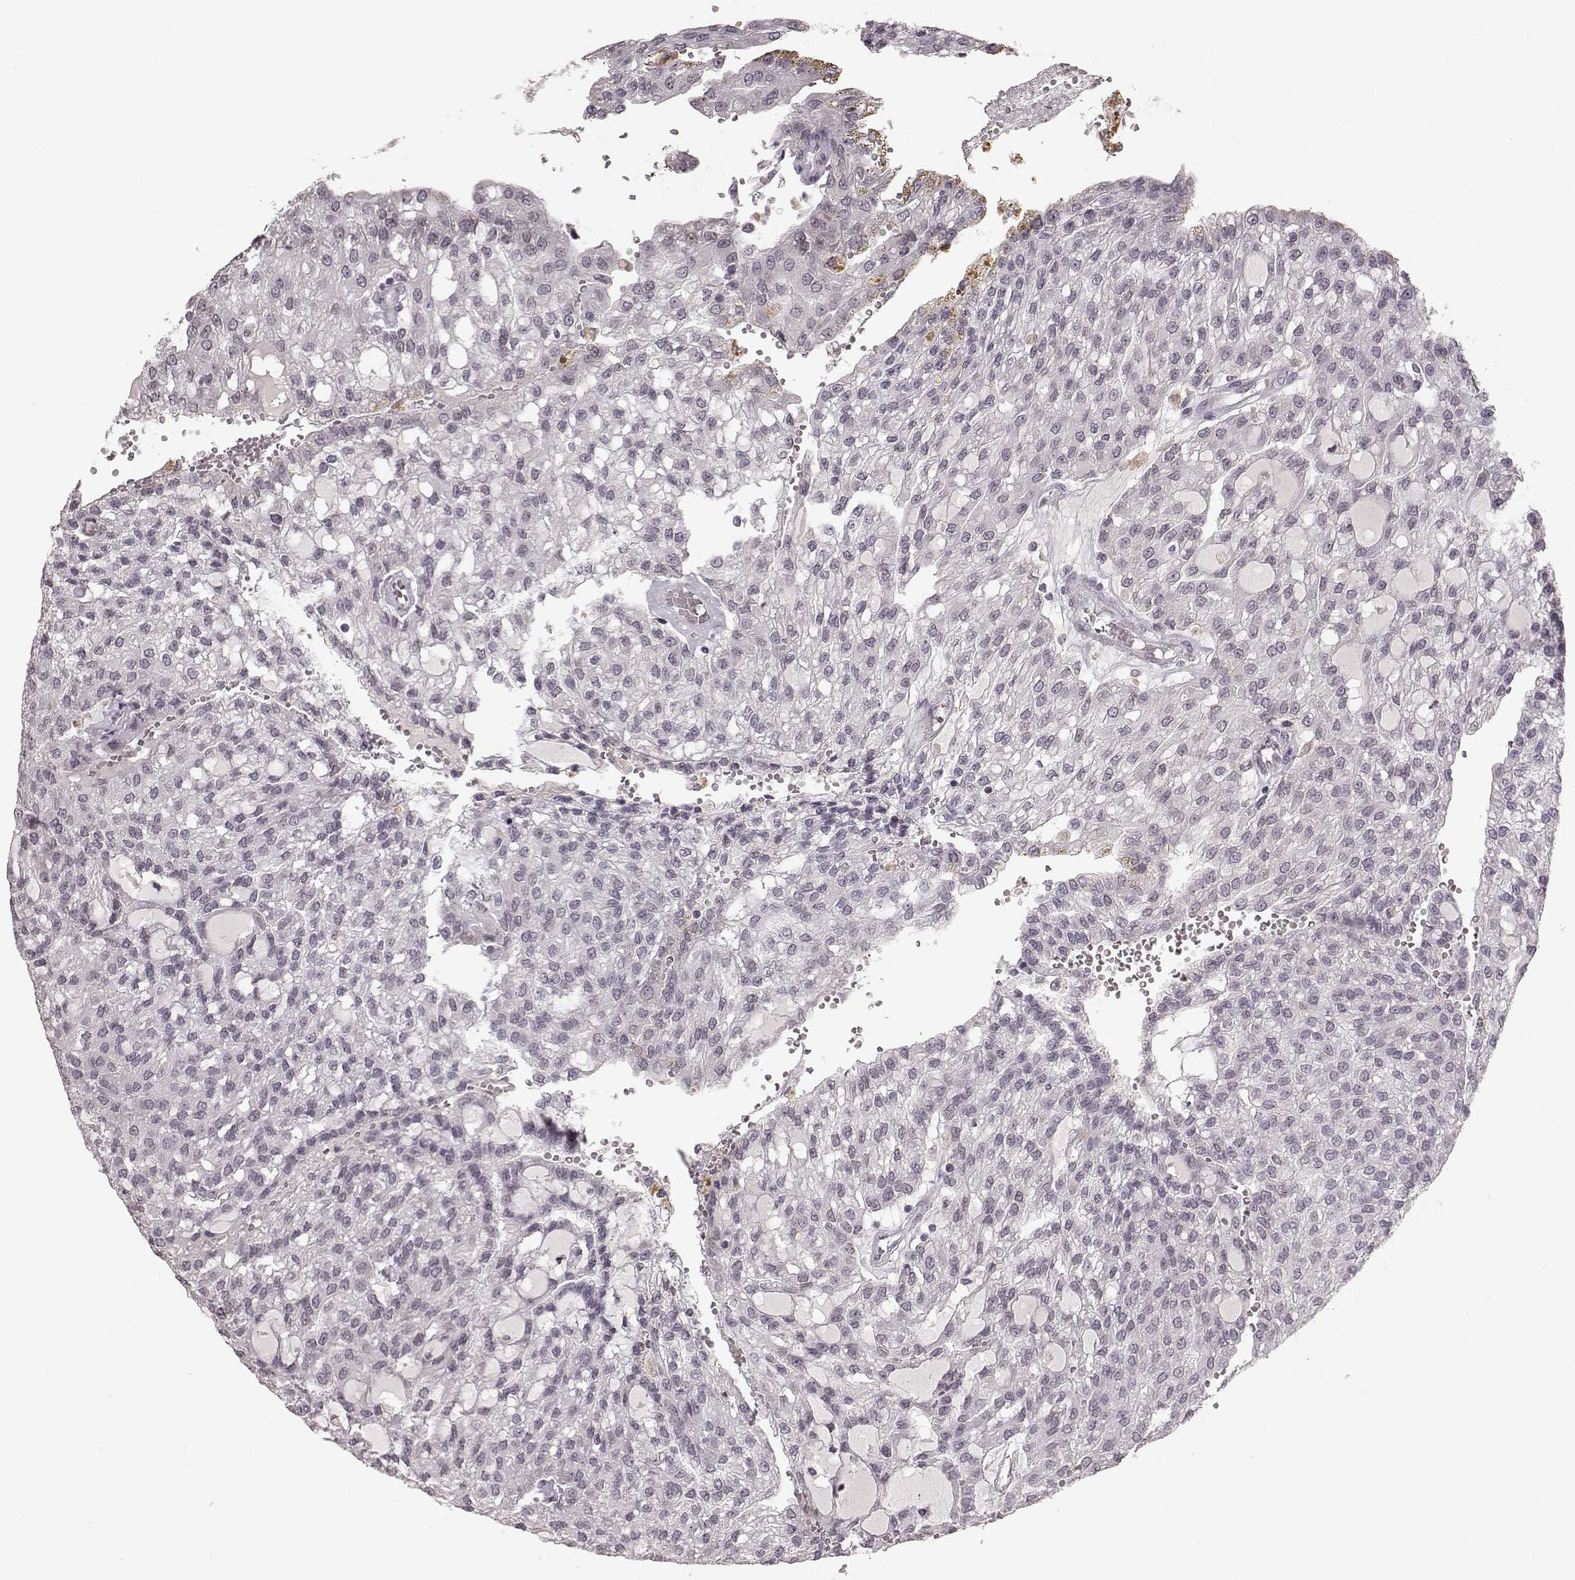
{"staining": {"intensity": "weak", "quantity": "<25%", "location": "cytoplasmic/membranous,nuclear"}, "tissue": "renal cancer", "cell_type": "Tumor cells", "image_type": "cancer", "snomed": [{"axis": "morphology", "description": "Adenocarcinoma, NOS"}, {"axis": "topography", "description": "Kidney"}], "caption": "There is no significant expression in tumor cells of renal cancer.", "gene": "DCAF12", "patient": {"sex": "male", "age": 63}}